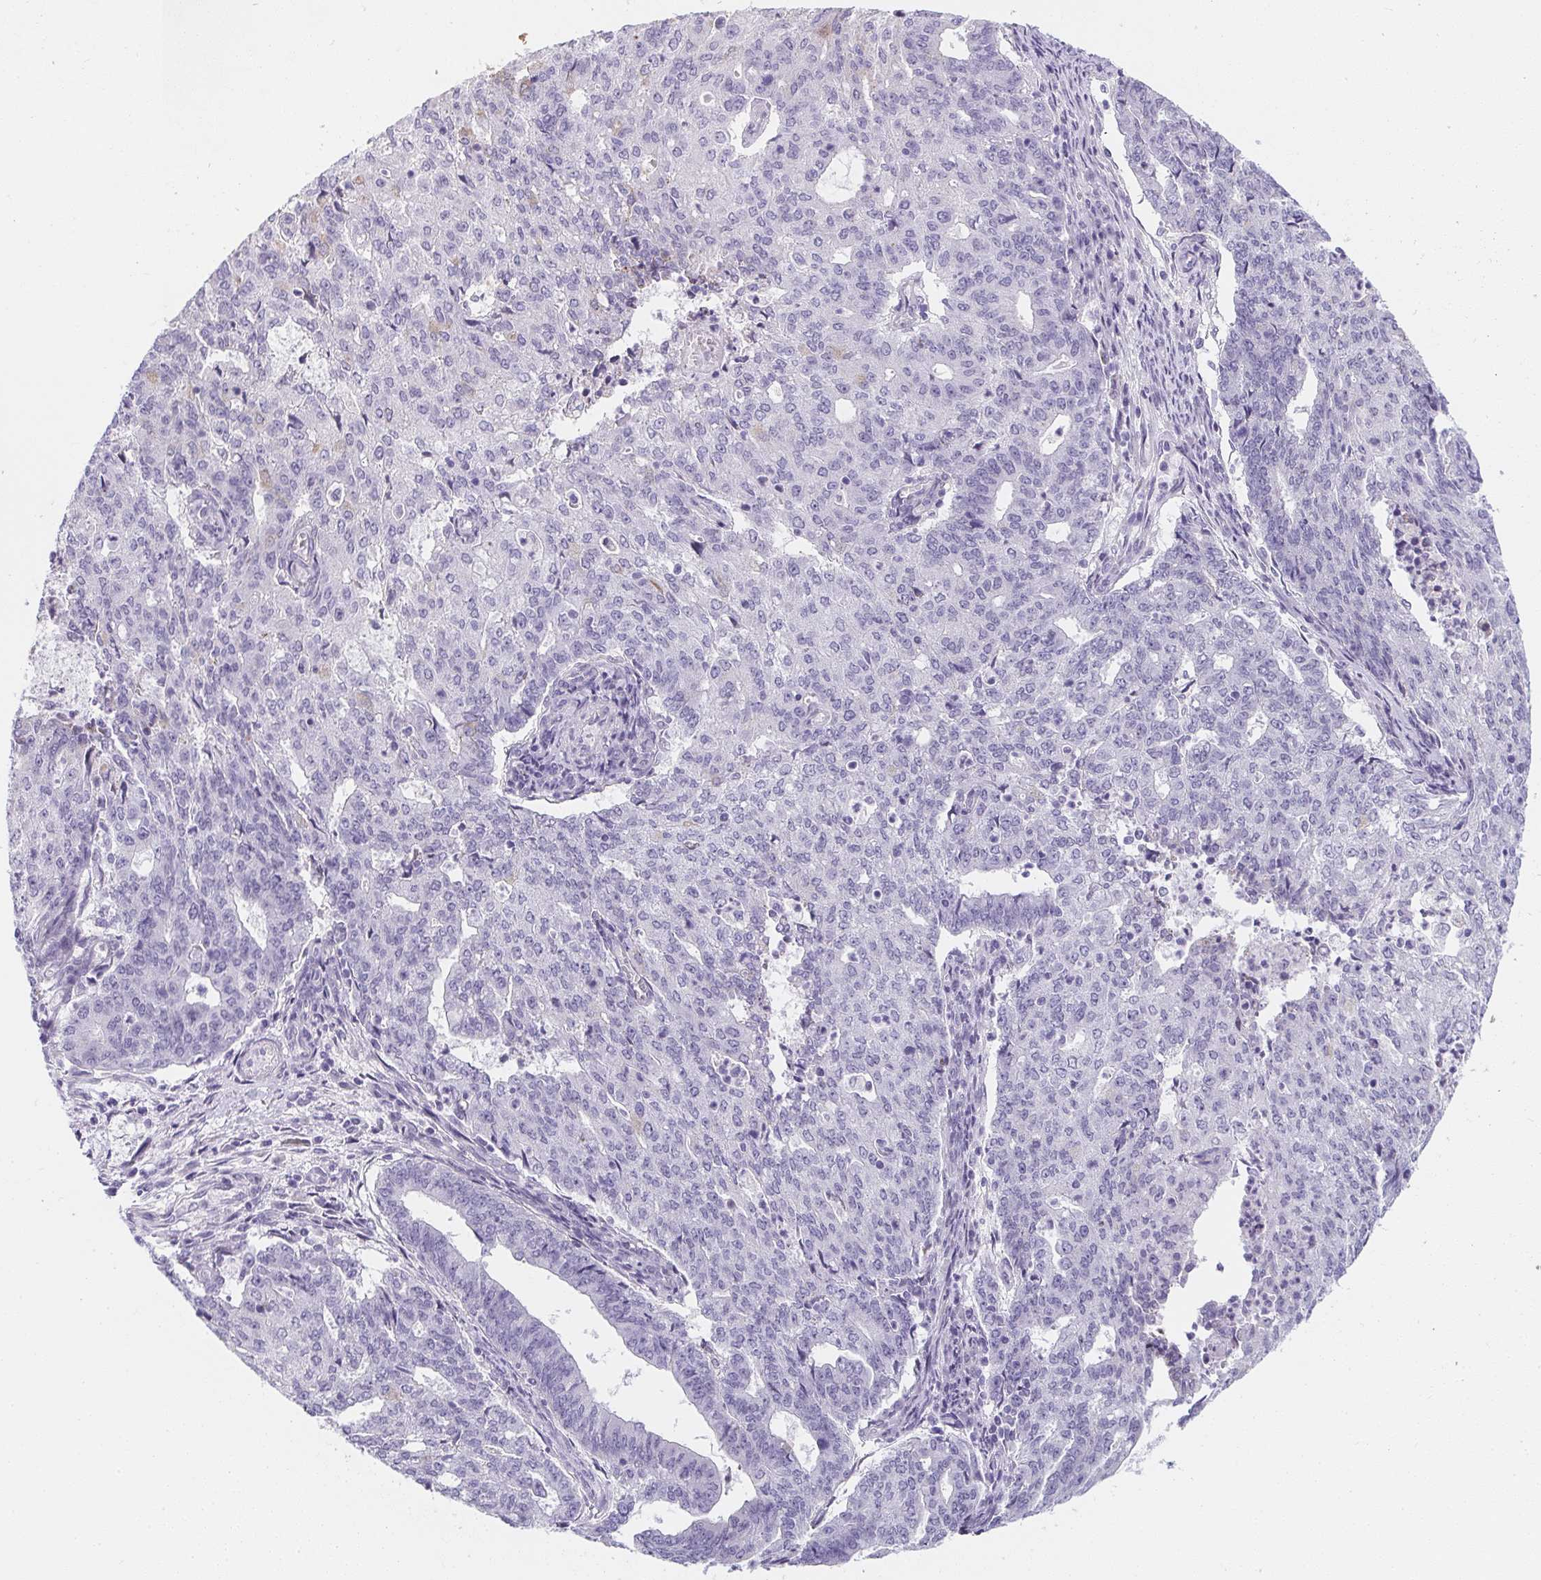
{"staining": {"intensity": "negative", "quantity": "none", "location": "none"}, "tissue": "endometrial cancer", "cell_type": "Tumor cells", "image_type": "cancer", "snomed": [{"axis": "morphology", "description": "Adenocarcinoma, NOS"}, {"axis": "topography", "description": "Endometrium"}], "caption": "Tumor cells are negative for brown protein staining in endometrial cancer (adenocarcinoma).", "gene": "MAP1A", "patient": {"sex": "female", "age": 82}}